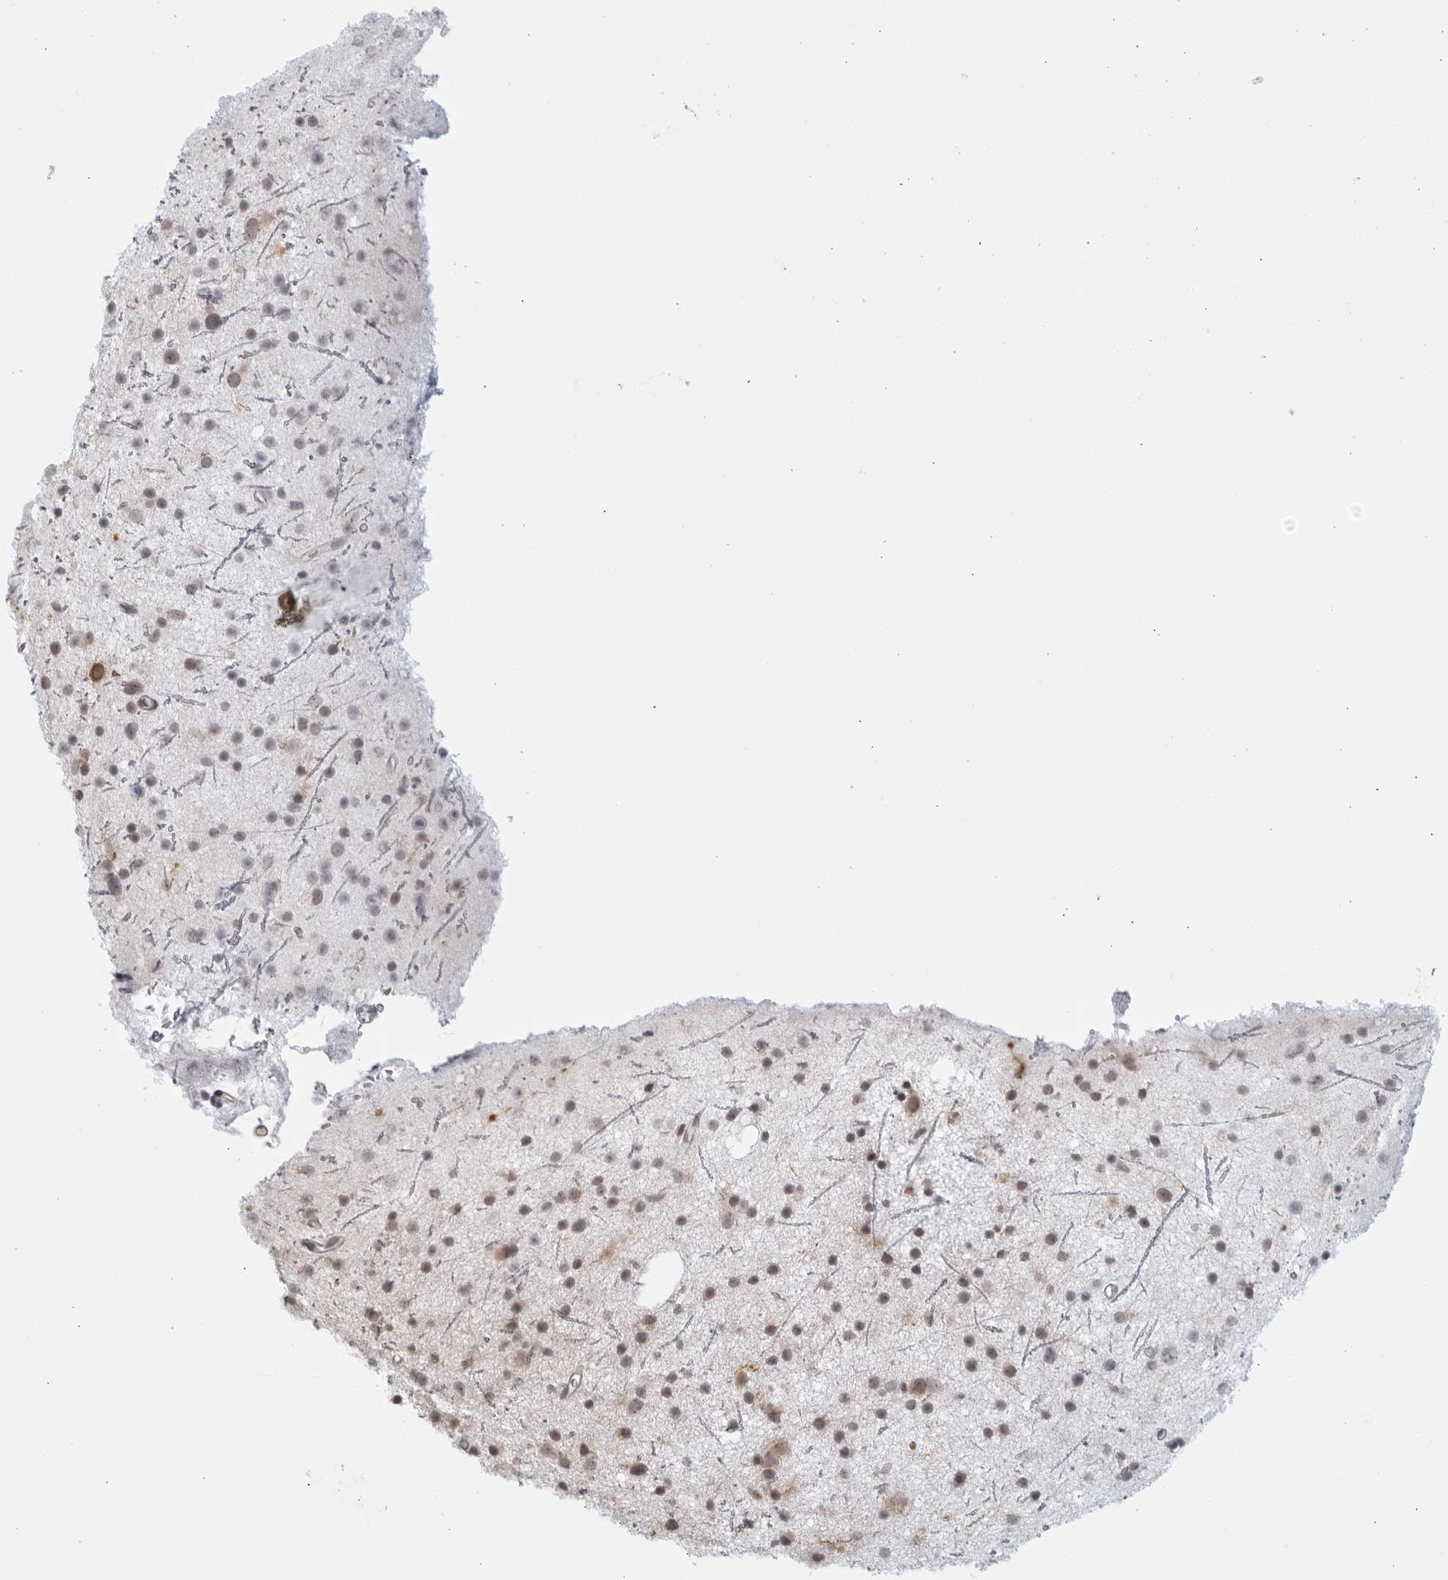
{"staining": {"intensity": "weak", "quantity": "<25%", "location": "cytoplasmic/membranous"}, "tissue": "glioma", "cell_type": "Tumor cells", "image_type": "cancer", "snomed": [{"axis": "morphology", "description": "Glioma, malignant, Low grade"}, {"axis": "topography", "description": "Cerebral cortex"}], "caption": "DAB (3,3'-diaminobenzidine) immunohistochemical staining of glioma reveals no significant expression in tumor cells.", "gene": "RAB11FIP3", "patient": {"sex": "female", "age": 39}}